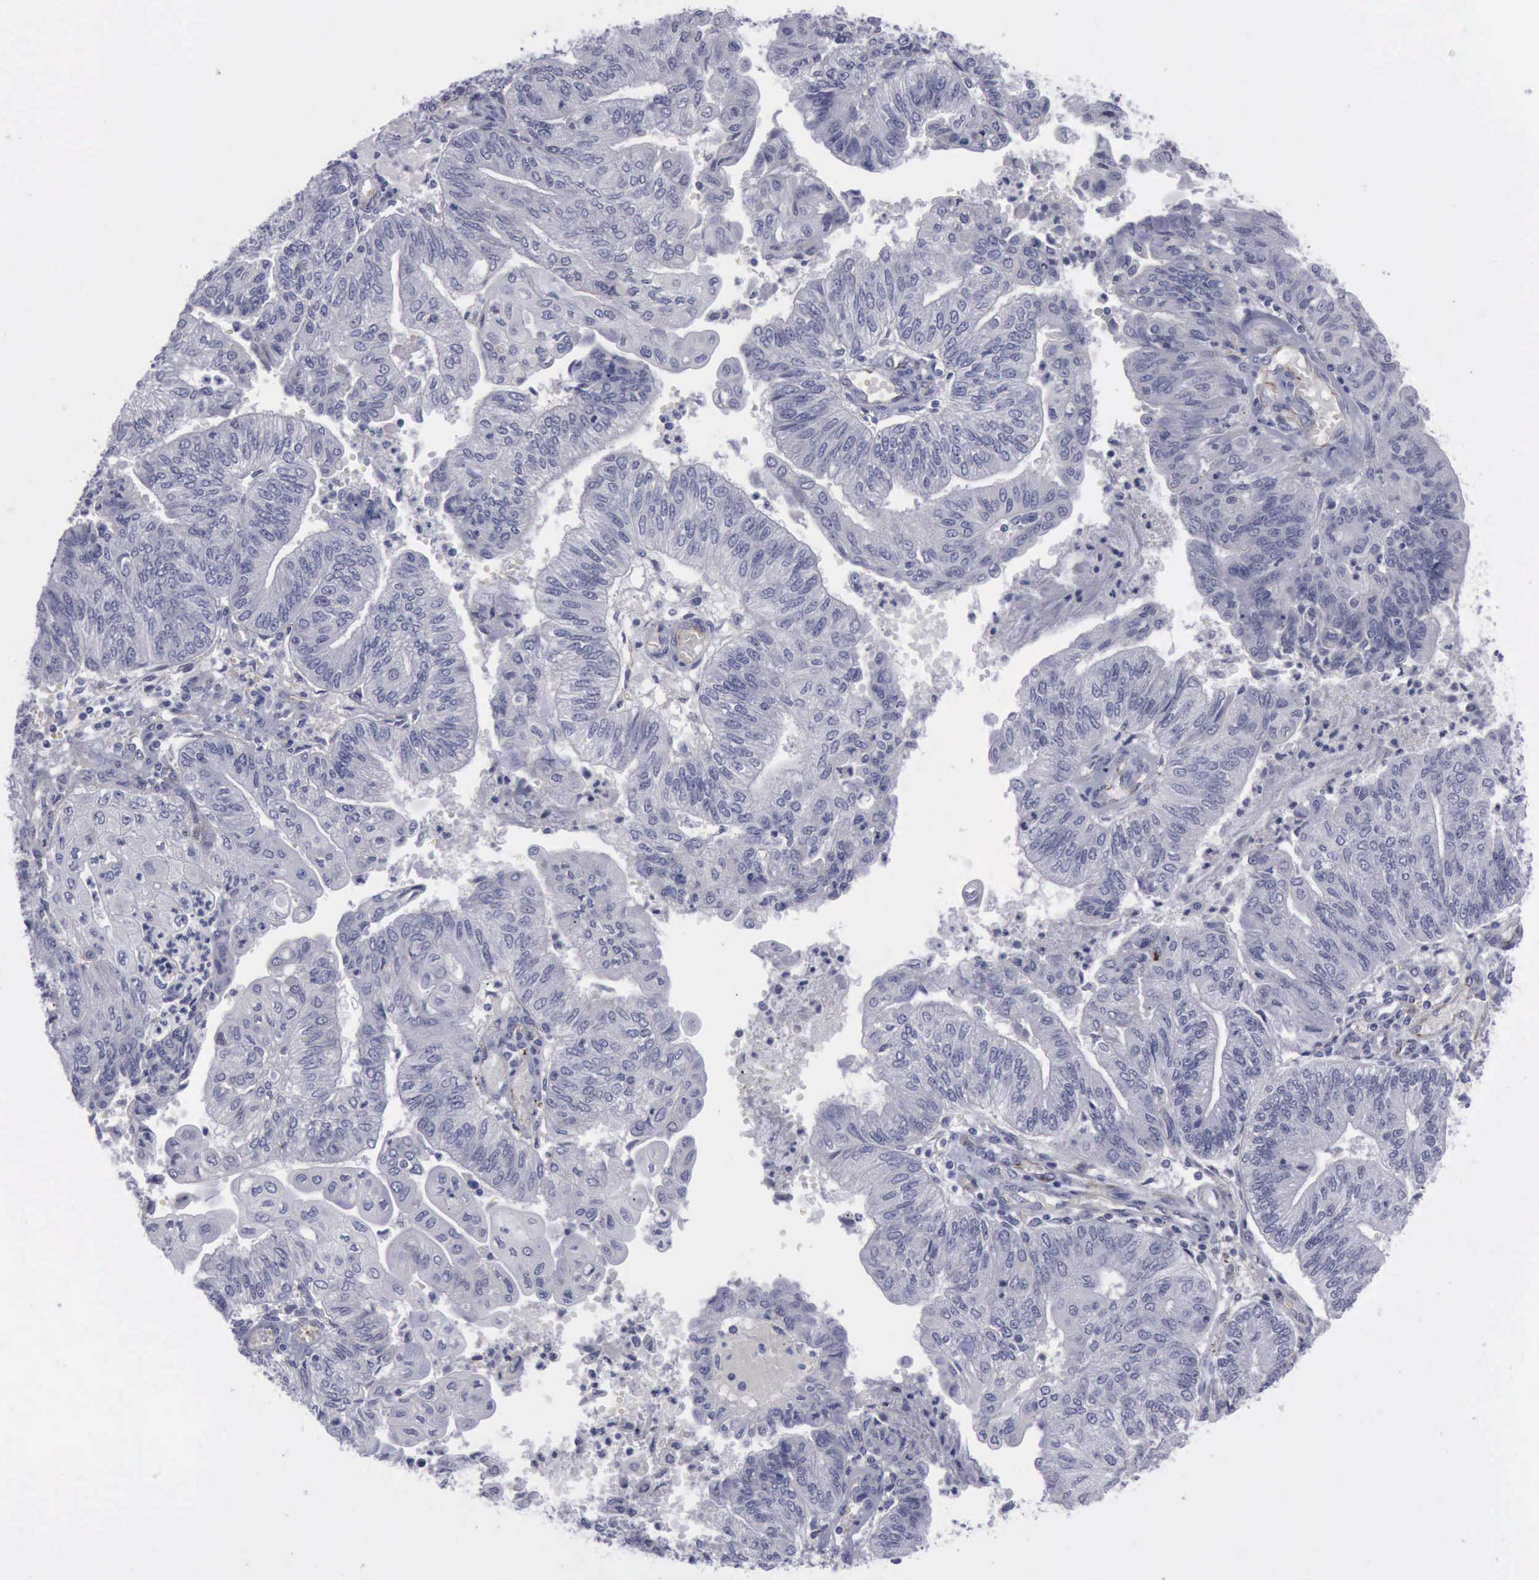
{"staining": {"intensity": "negative", "quantity": "none", "location": "none"}, "tissue": "endometrial cancer", "cell_type": "Tumor cells", "image_type": "cancer", "snomed": [{"axis": "morphology", "description": "Adenocarcinoma, NOS"}, {"axis": "topography", "description": "Endometrium"}], "caption": "Immunohistochemistry (IHC) photomicrograph of endometrial cancer stained for a protein (brown), which displays no positivity in tumor cells.", "gene": "CDH2", "patient": {"sex": "female", "age": 59}}